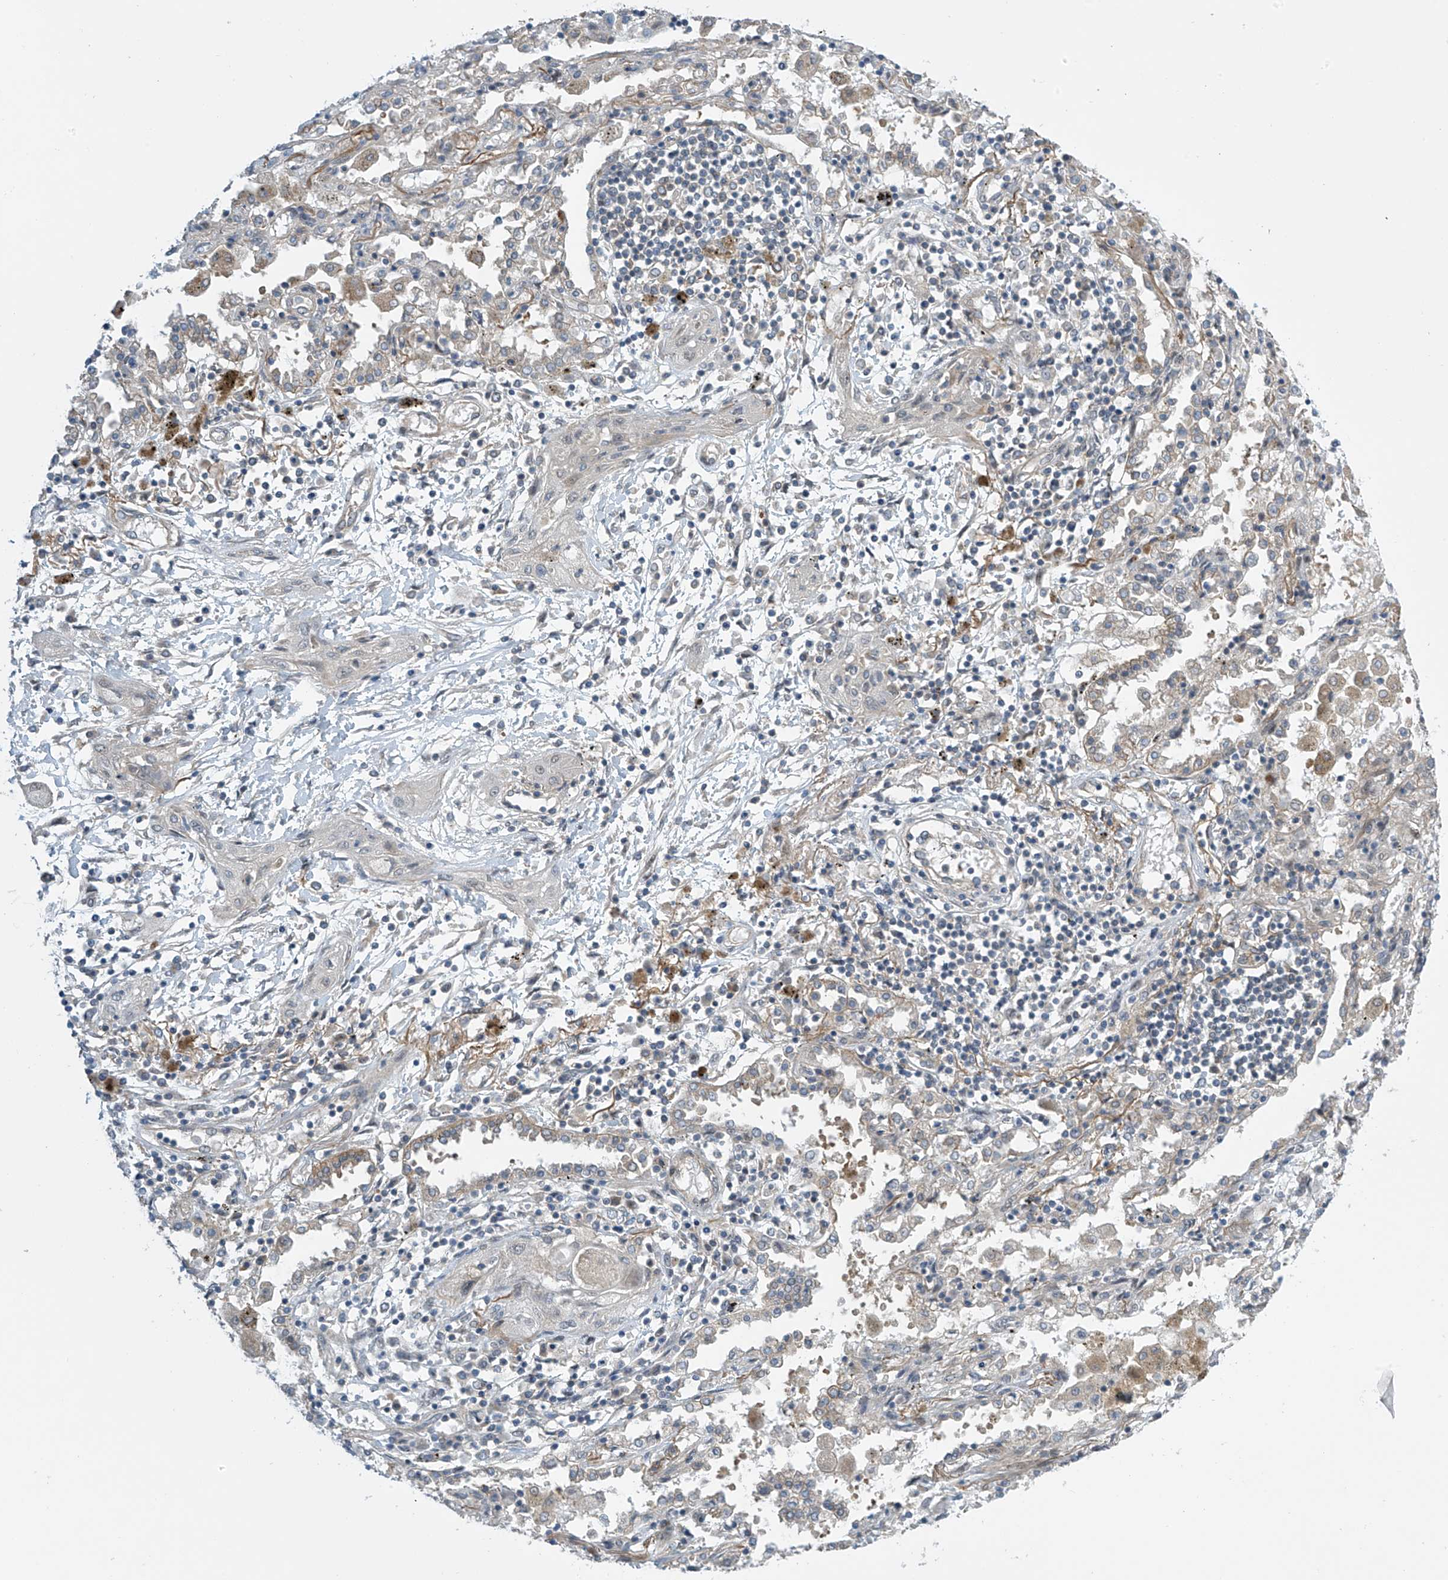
{"staining": {"intensity": "negative", "quantity": "none", "location": "none"}, "tissue": "lung cancer", "cell_type": "Tumor cells", "image_type": "cancer", "snomed": [{"axis": "morphology", "description": "Squamous cell carcinoma, NOS"}, {"axis": "topography", "description": "Lung"}], "caption": "Tumor cells show no significant protein expression in squamous cell carcinoma (lung). The staining was performed using DAB to visualize the protein expression in brown, while the nuclei were stained in blue with hematoxylin (Magnification: 20x).", "gene": "FSD1L", "patient": {"sex": "female", "age": 47}}